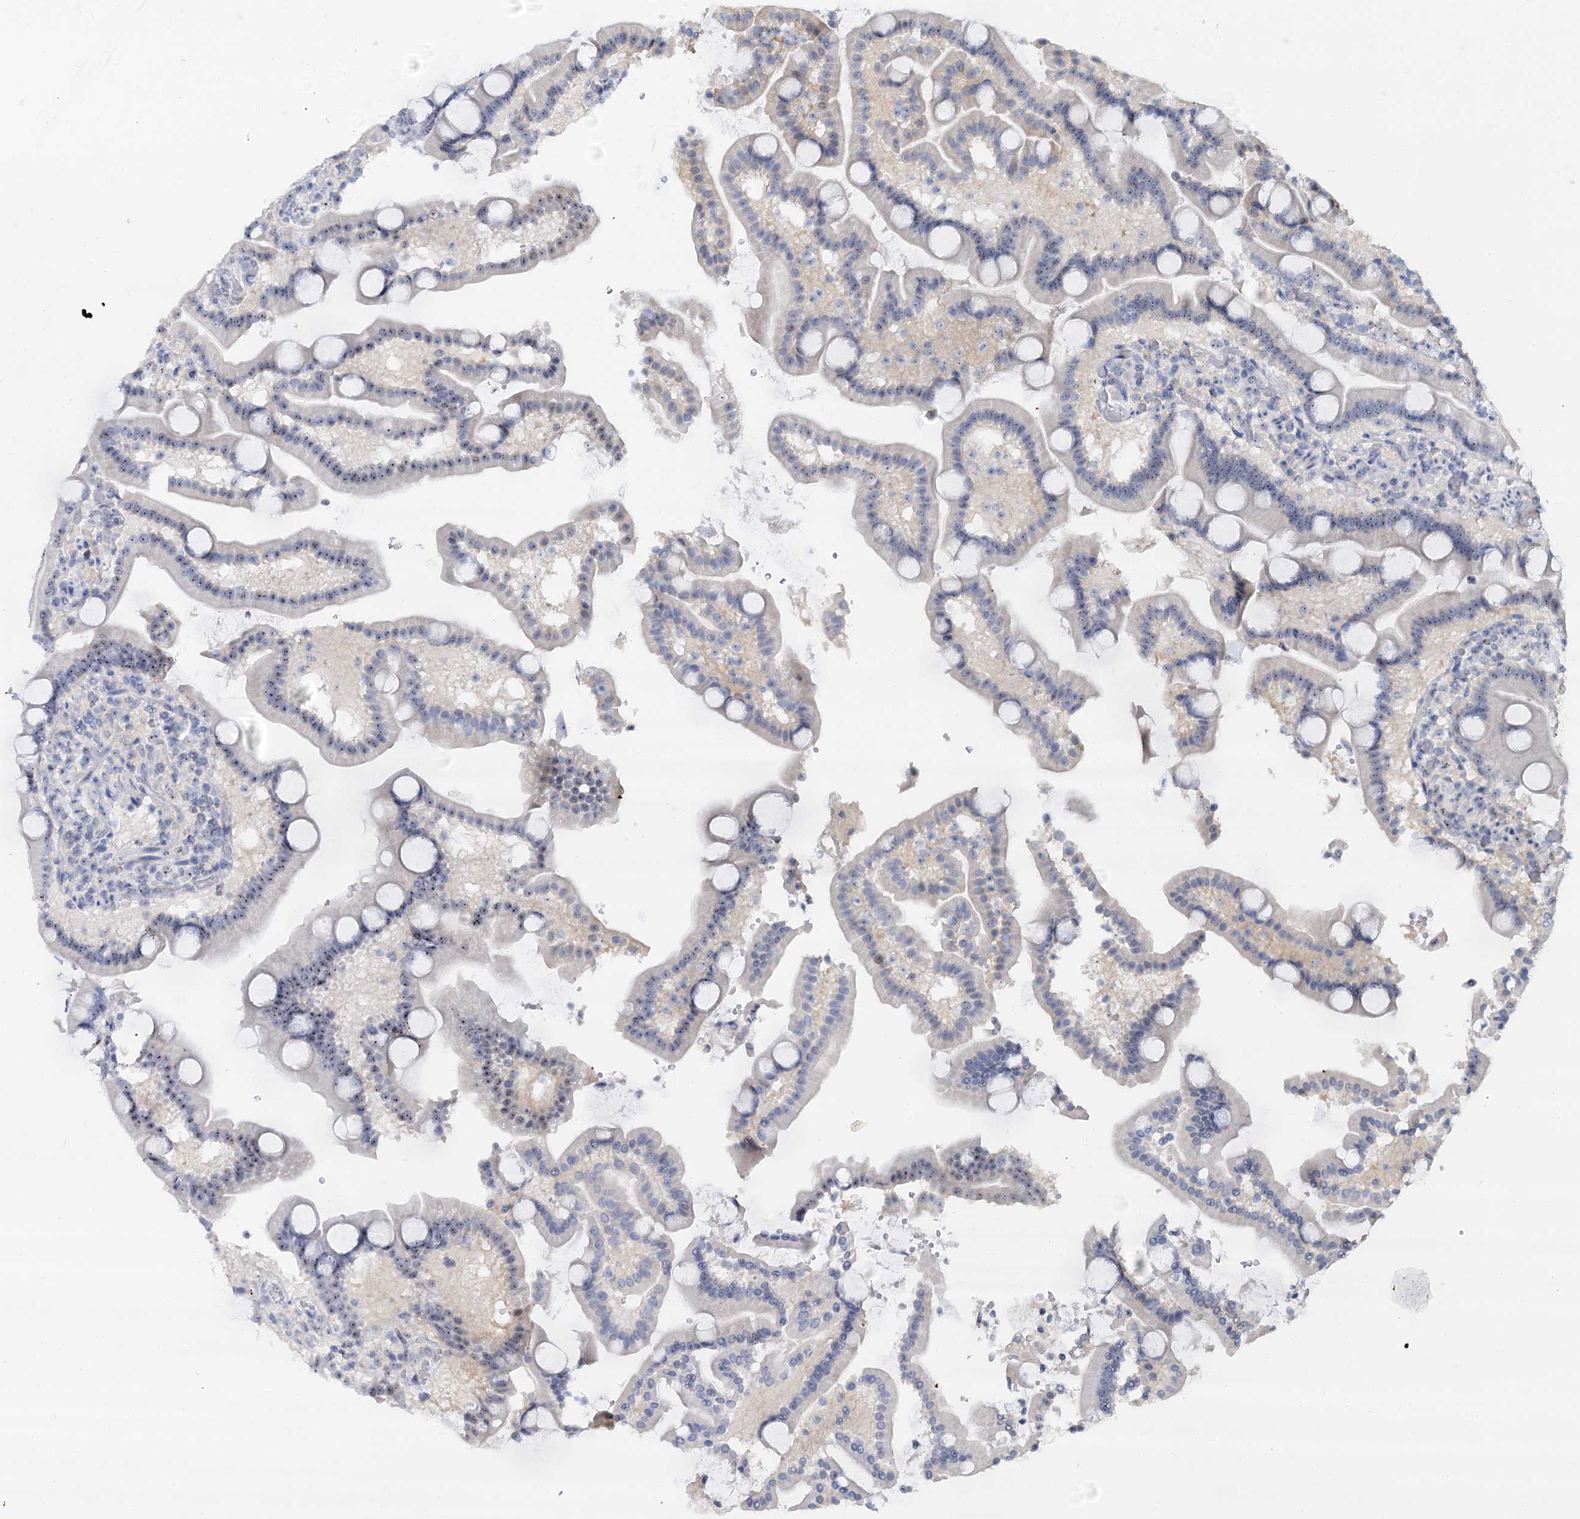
{"staining": {"intensity": "weak", "quantity": "25%-75%", "location": "nuclear"}, "tissue": "duodenum", "cell_type": "Glandular cells", "image_type": "normal", "snomed": [{"axis": "morphology", "description": "Normal tissue, NOS"}, {"axis": "topography", "description": "Duodenum"}], "caption": "Protein expression analysis of benign duodenum demonstrates weak nuclear positivity in about 25%-75% of glandular cells.", "gene": "NOP2", "patient": {"sex": "male", "age": 55}}